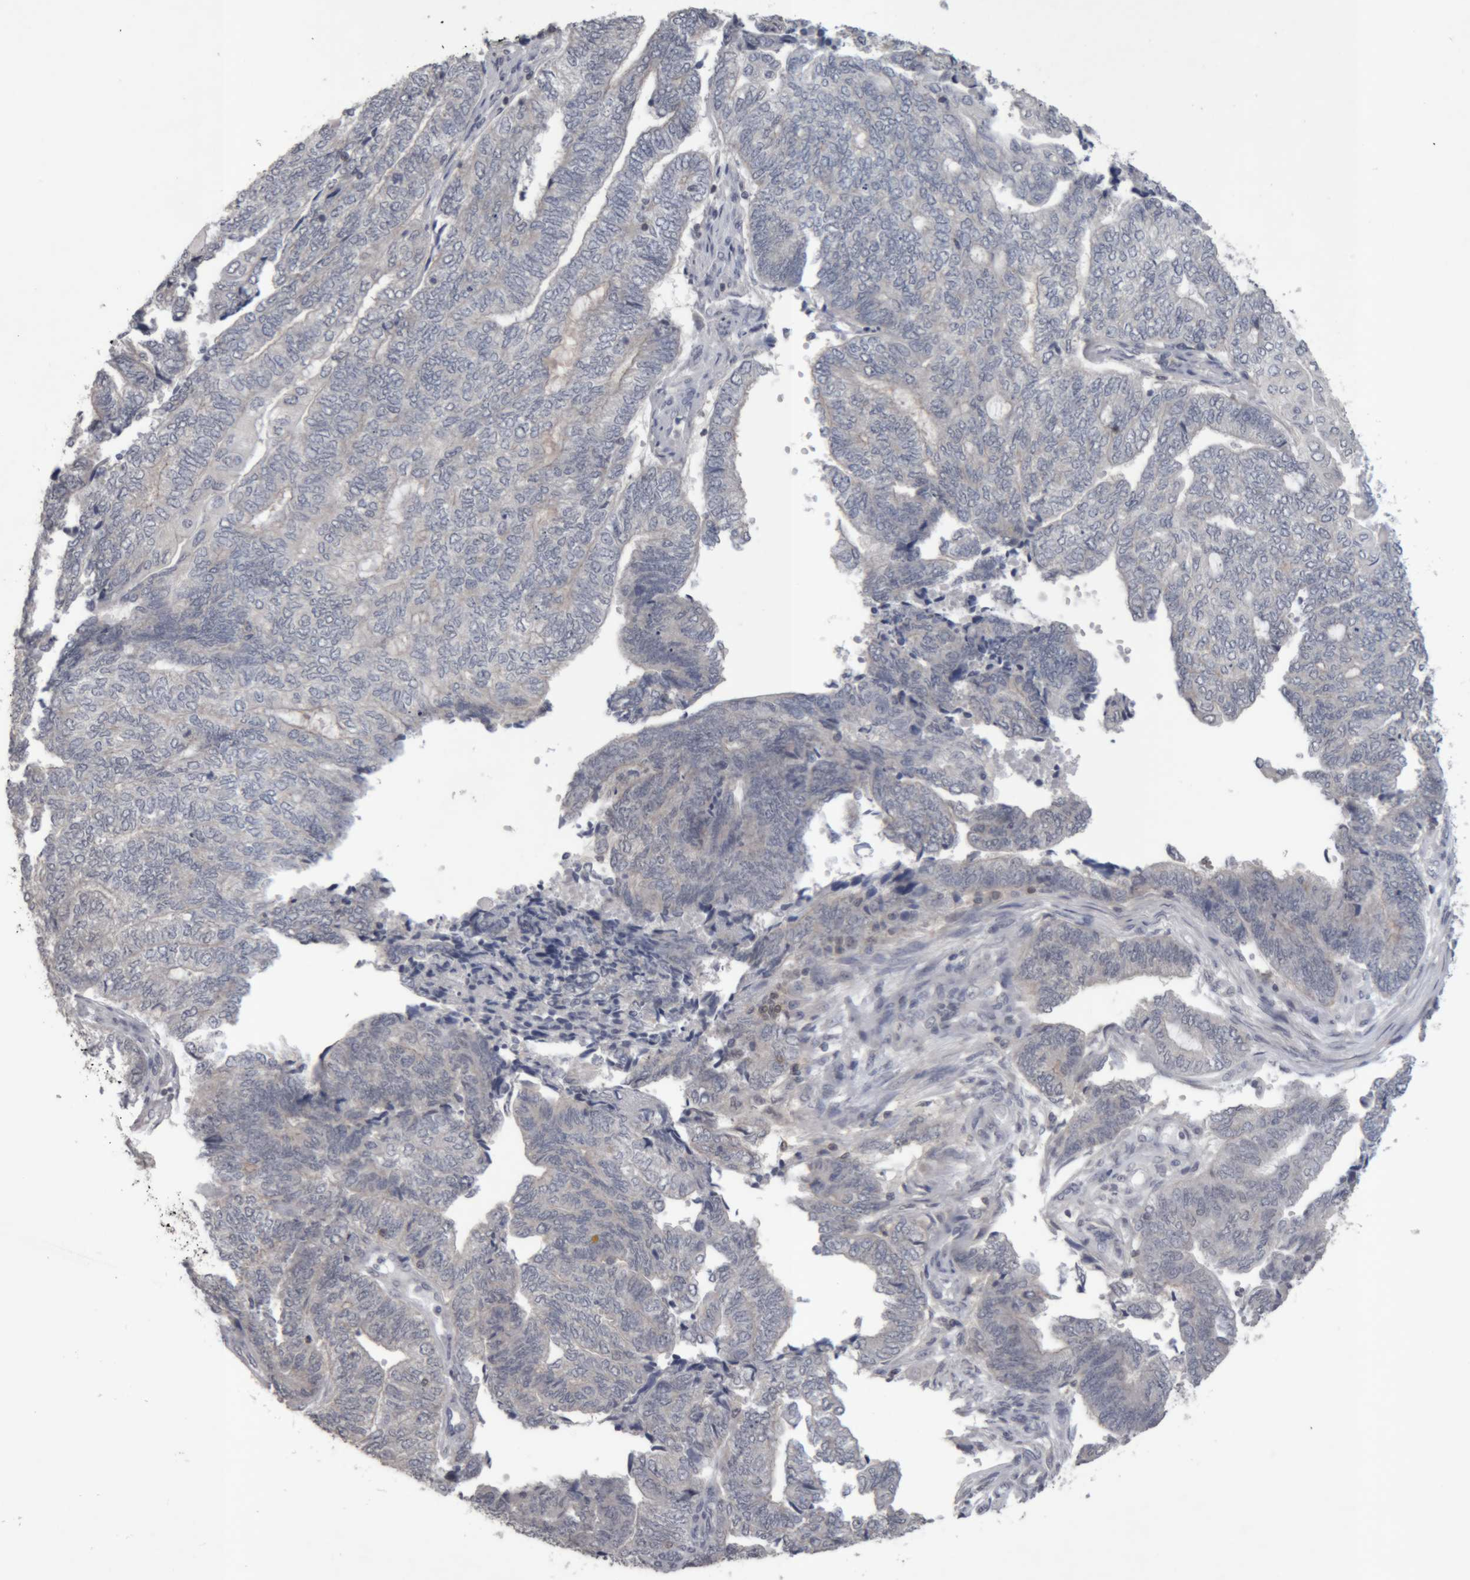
{"staining": {"intensity": "negative", "quantity": "none", "location": "none"}, "tissue": "endometrial cancer", "cell_type": "Tumor cells", "image_type": "cancer", "snomed": [{"axis": "morphology", "description": "Adenocarcinoma, NOS"}, {"axis": "topography", "description": "Uterus"}, {"axis": "topography", "description": "Endometrium"}], "caption": "Tumor cells are negative for brown protein staining in endometrial cancer. Brightfield microscopy of immunohistochemistry stained with DAB (3,3'-diaminobenzidine) (brown) and hematoxylin (blue), captured at high magnification.", "gene": "NFATC2", "patient": {"sex": "female", "age": 70}}